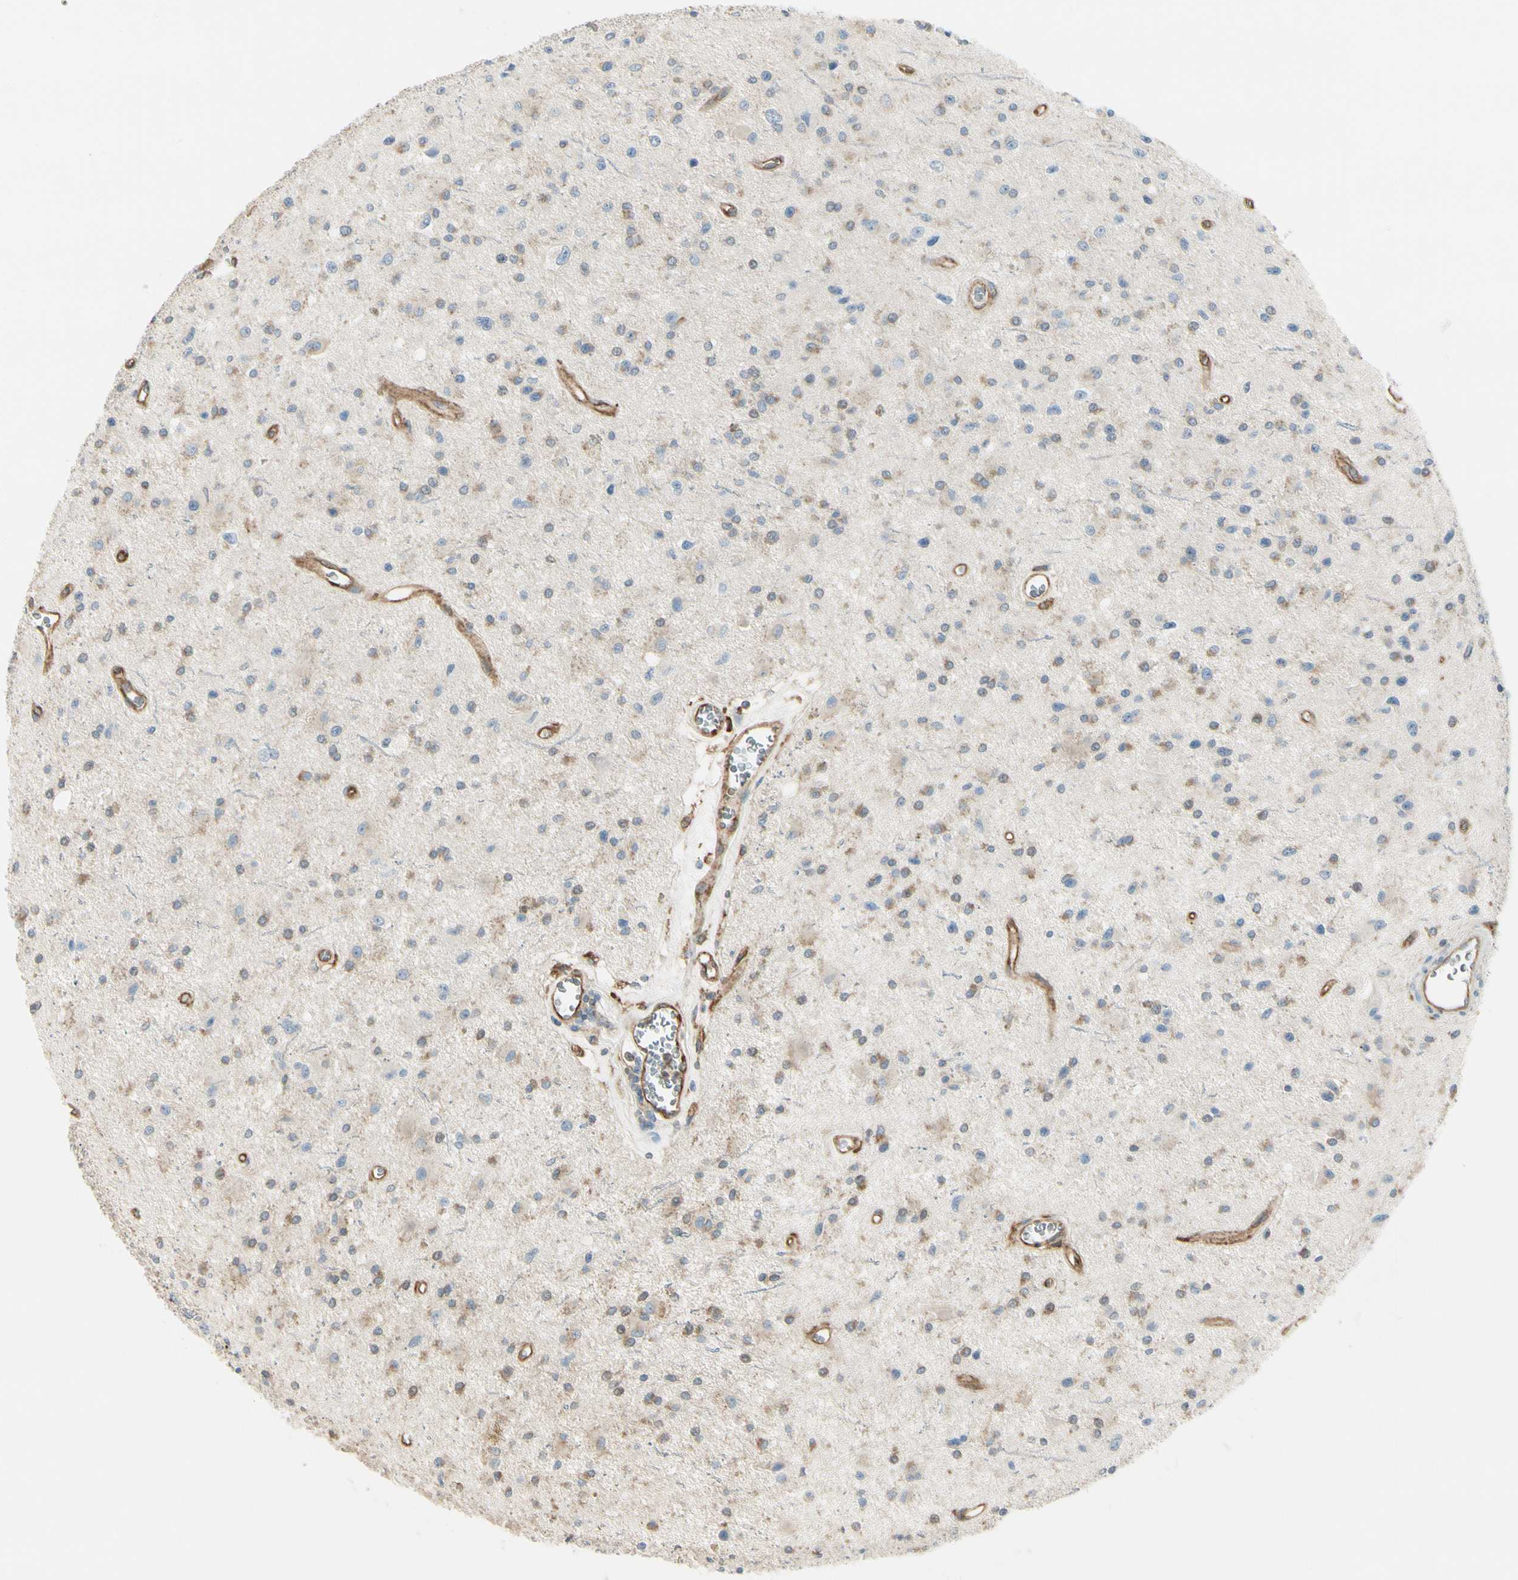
{"staining": {"intensity": "negative", "quantity": "none", "location": "none"}, "tissue": "glioma", "cell_type": "Tumor cells", "image_type": "cancer", "snomed": [{"axis": "morphology", "description": "Glioma, malignant, Low grade"}, {"axis": "topography", "description": "Brain"}], "caption": "DAB (3,3'-diaminobenzidine) immunohistochemical staining of malignant low-grade glioma displays no significant positivity in tumor cells.", "gene": "AGFG1", "patient": {"sex": "male", "age": 58}}